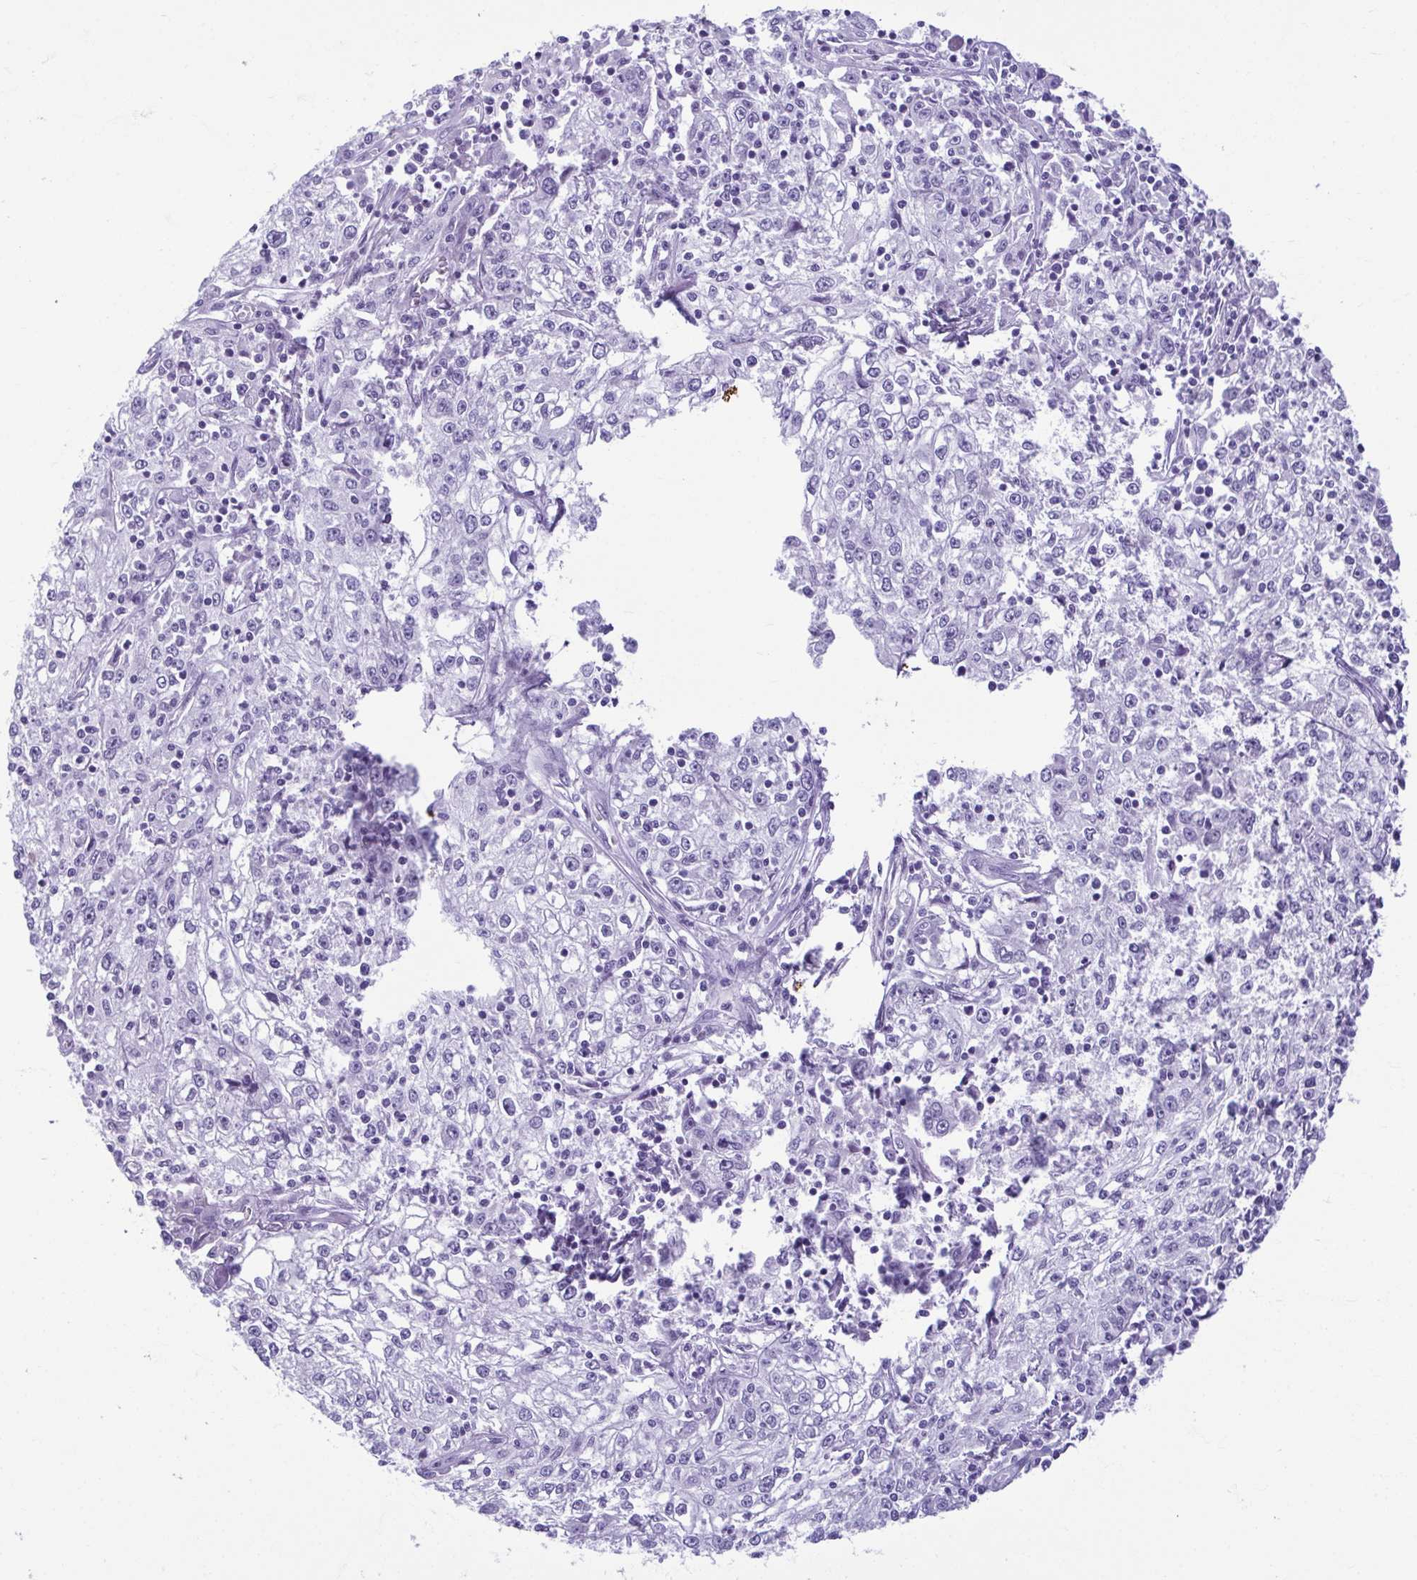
{"staining": {"intensity": "negative", "quantity": "none", "location": "none"}, "tissue": "cervical cancer", "cell_type": "Tumor cells", "image_type": "cancer", "snomed": [{"axis": "morphology", "description": "Squamous cell carcinoma, NOS"}, {"axis": "topography", "description": "Cervix"}], "caption": "Protein analysis of cervical cancer (squamous cell carcinoma) exhibits no significant positivity in tumor cells.", "gene": "TCEAL3", "patient": {"sex": "female", "age": 85}}